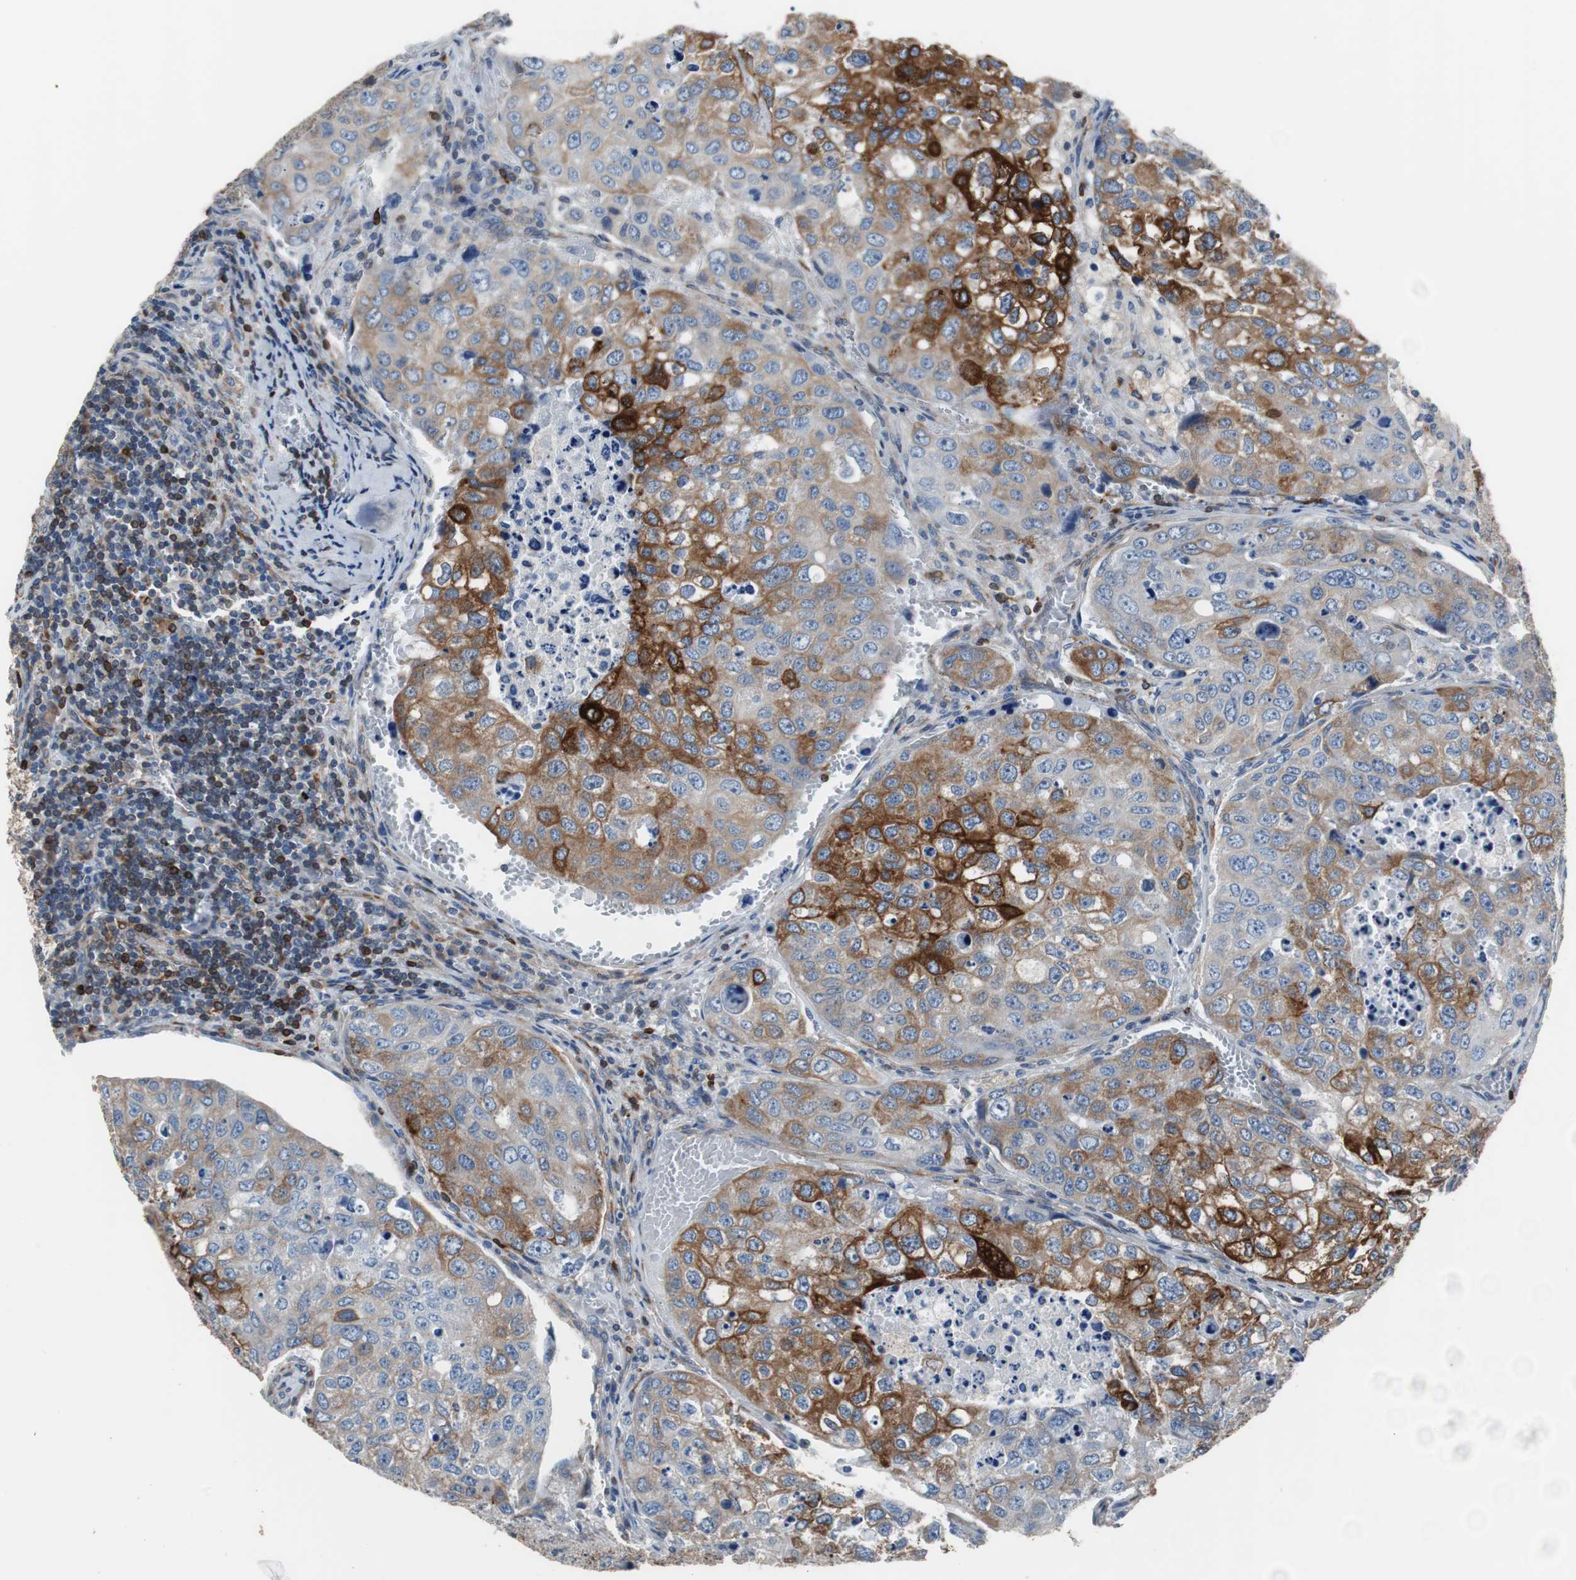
{"staining": {"intensity": "strong", "quantity": "25%-75%", "location": "cytoplasmic/membranous"}, "tissue": "urothelial cancer", "cell_type": "Tumor cells", "image_type": "cancer", "snomed": [{"axis": "morphology", "description": "Urothelial carcinoma, High grade"}, {"axis": "topography", "description": "Lymph node"}, {"axis": "topography", "description": "Urinary bladder"}], "caption": "DAB (3,3'-diaminobenzidine) immunohistochemical staining of human high-grade urothelial carcinoma exhibits strong cytoplasmic/membranous protein expression in approximately 25%-75% of tumor cells. Nuclei are stained in blue.", "gene": "PBXIP1", "patient": {"sex": "male", "age": 51}}